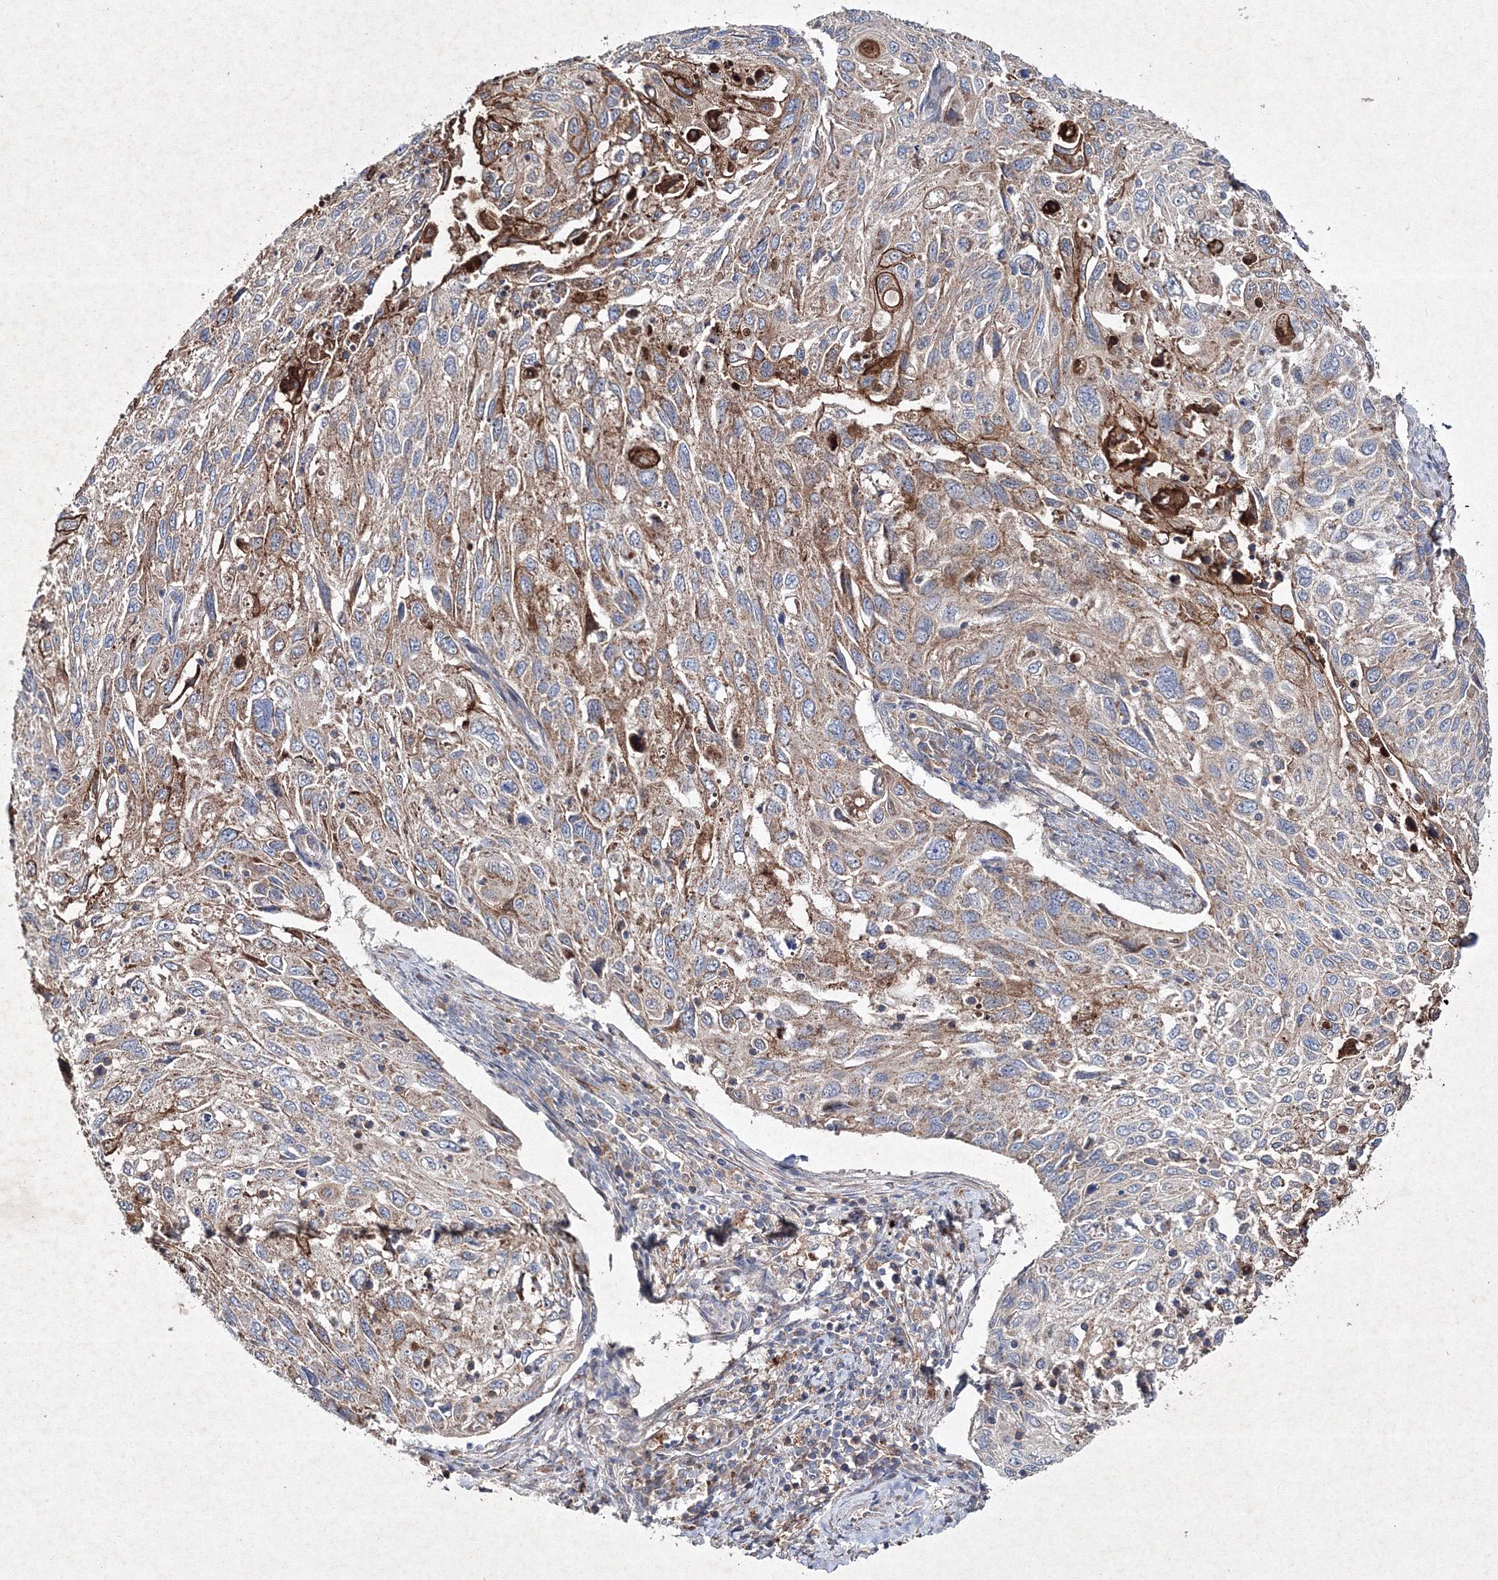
{"staining": {"intensity": "moderate", "quantity": "25%-75%", "location": "cytoplasmic/membranous"}, "tissue": "cervical cancer", "cell_type": "Tumor cells", "image_type": "cancer", "snomed": [{"axis": "morphology", "description": "Squamous cell carcinoma, NOS"}, {"axis": "topography", "description": "Cervix"}], "caption": "Cervical squamous cell carcinoma stained with a brown dye displays moderate cytoplasmic/membranous positive staining in about 25%-75% of tumor cells.", "gene": "GFM1", "patient": {"sex": "female", "age": 70}}